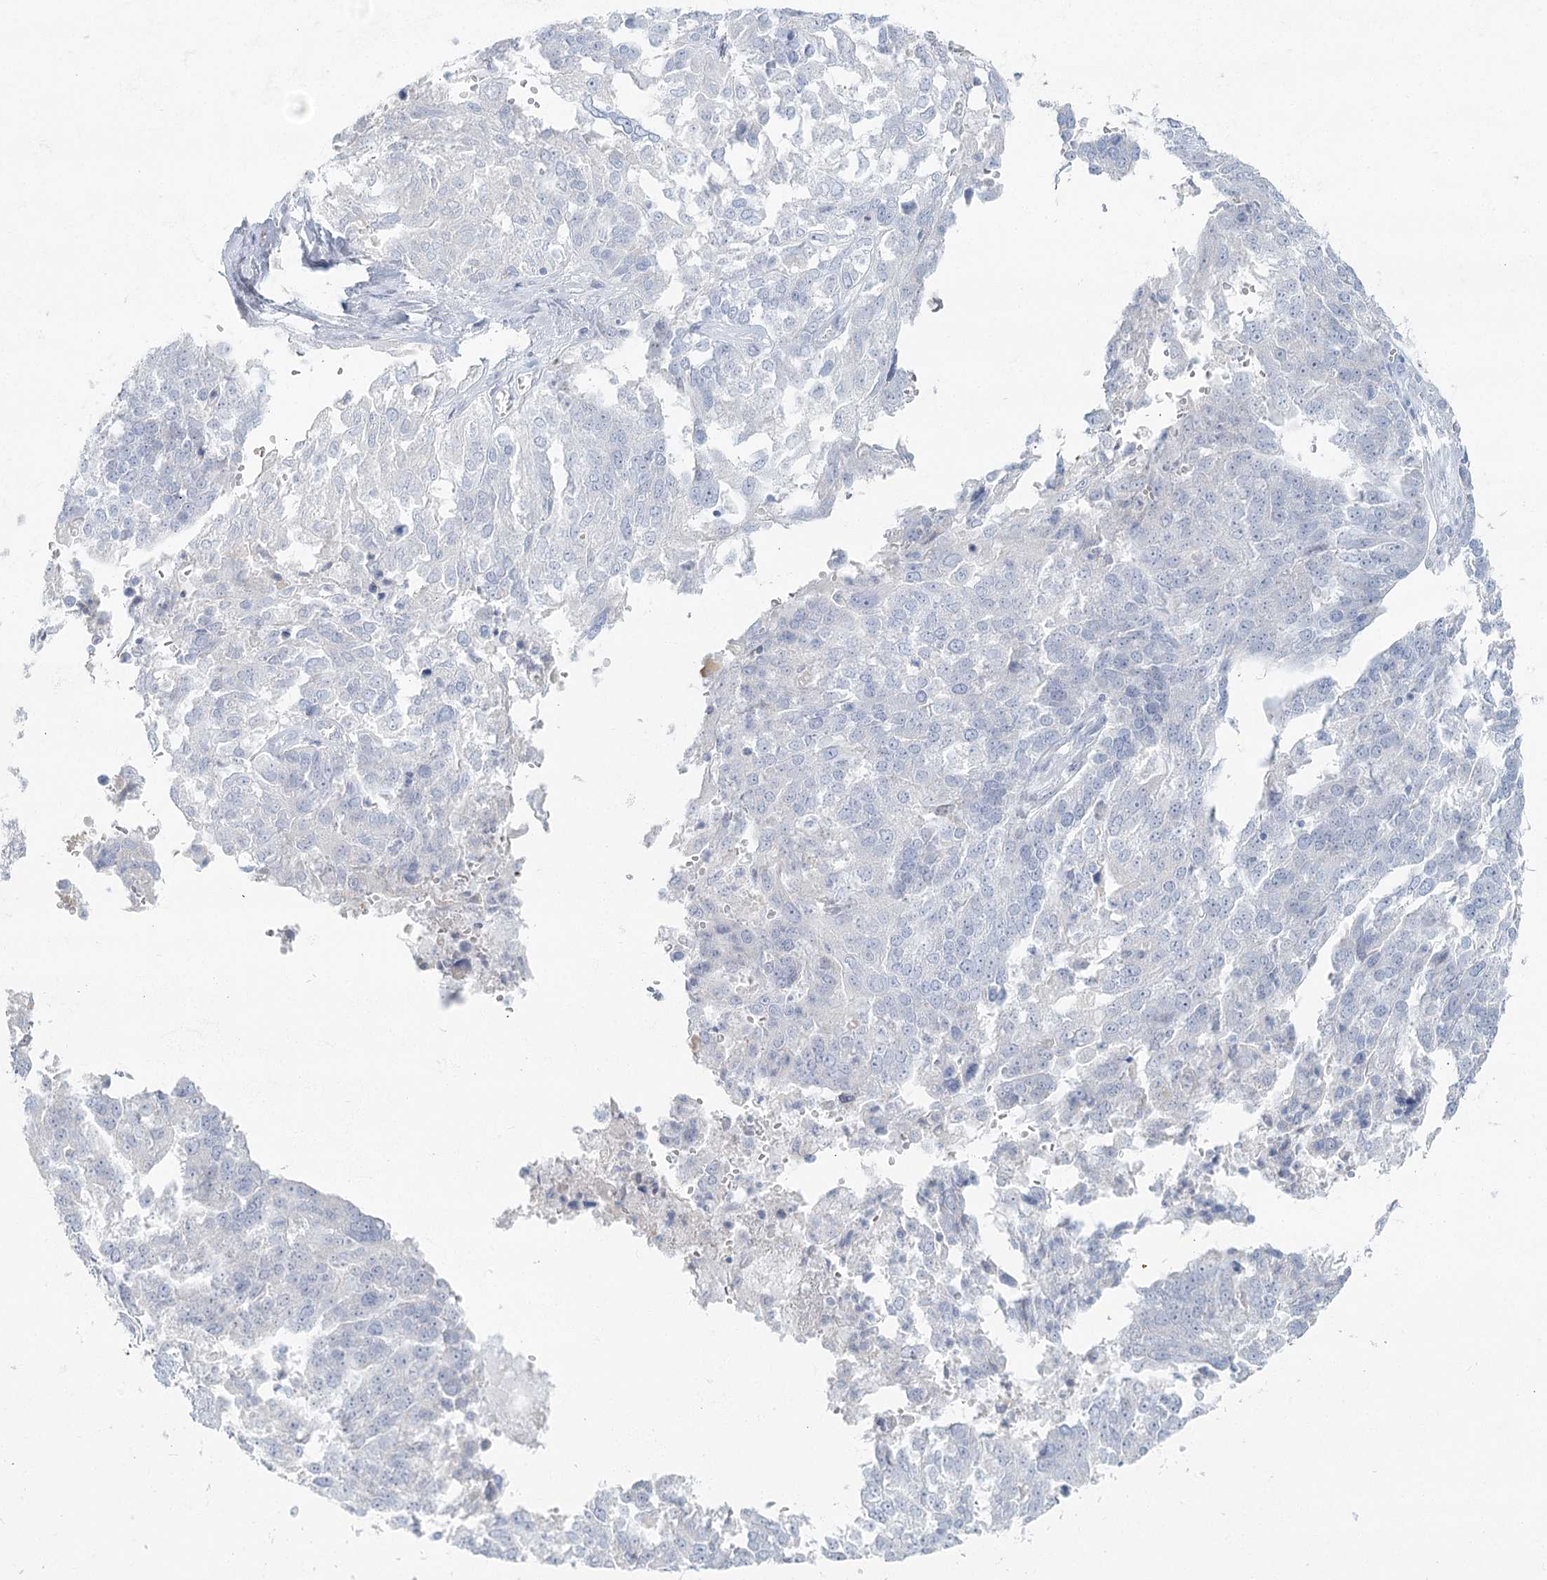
{"staining": {"intensity": "negative", "quantity": "none", "location": "none"}, "tissue": "ovarian cancer", "cell_type": "Tumor cells", "image_type": "cancer", "snomed": [{"axis": "morphology", "description": "Cystadenocarcinoma, serous, NOS"}, {"axis": "topography", "description": "Ovary"}], "caption": "Micrograph shows no significant protein expression in tumor cells of ovarian cancer.", "gene": "DMGDH", "patient": {"sex": "female", "age": 44}}